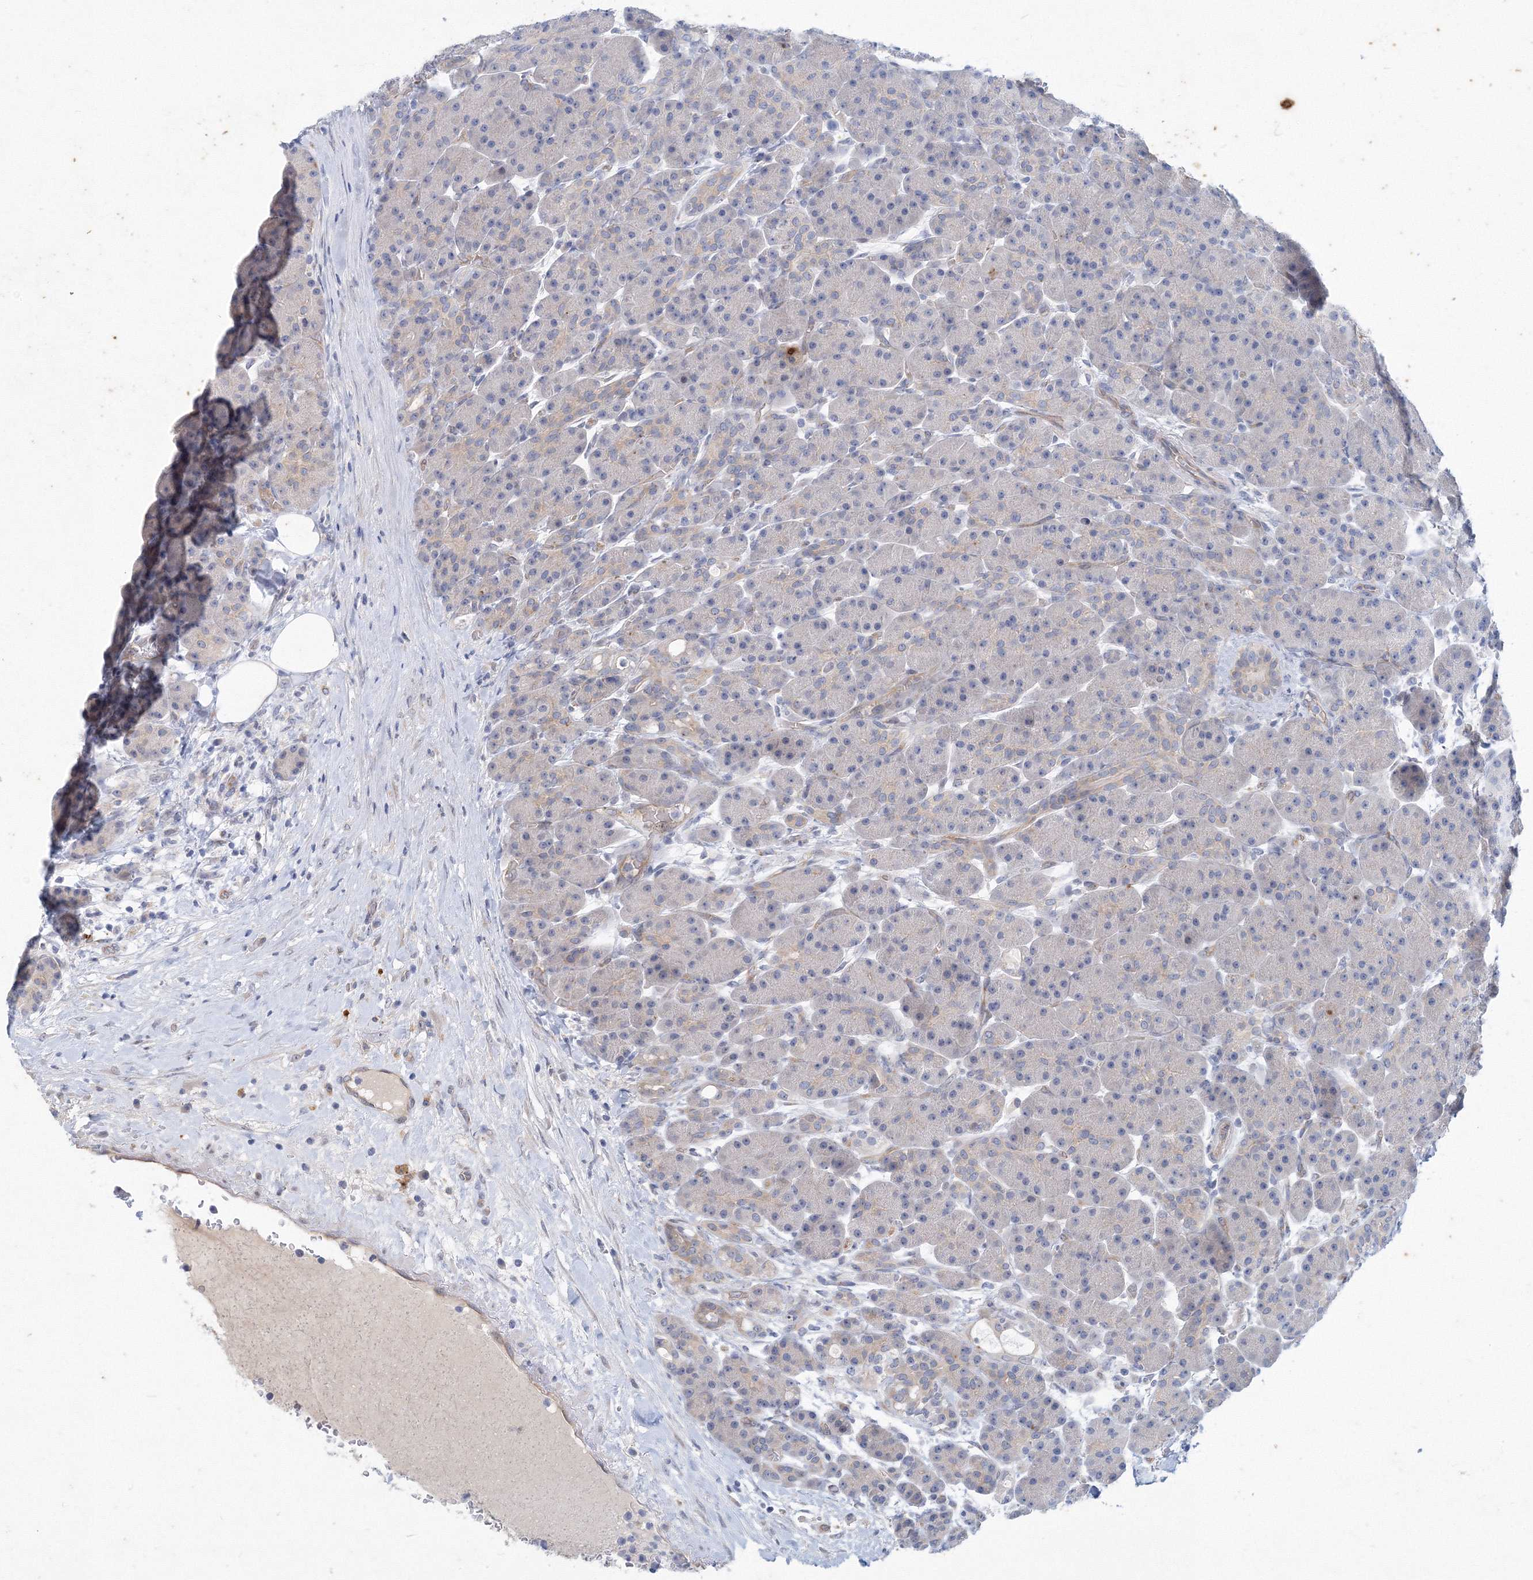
{"staining": {"intensity": "negative", "quantity": "none", "location": "none"}, "tissue": "pancreas", "cell_type": "Exocrine glandular cells", "image_type": "normal", "snomed": [{"axis": "morphology", "description": "Normal tissue, NOS"}, {"axis": "topography", "description": "Pancreas"}], "caption": "IHC of unremarkable pancreas demonstrates no expression in exocrine glandular cells.", "gene": "TANC1", "patient": {"sex": "male", "age": 63}}